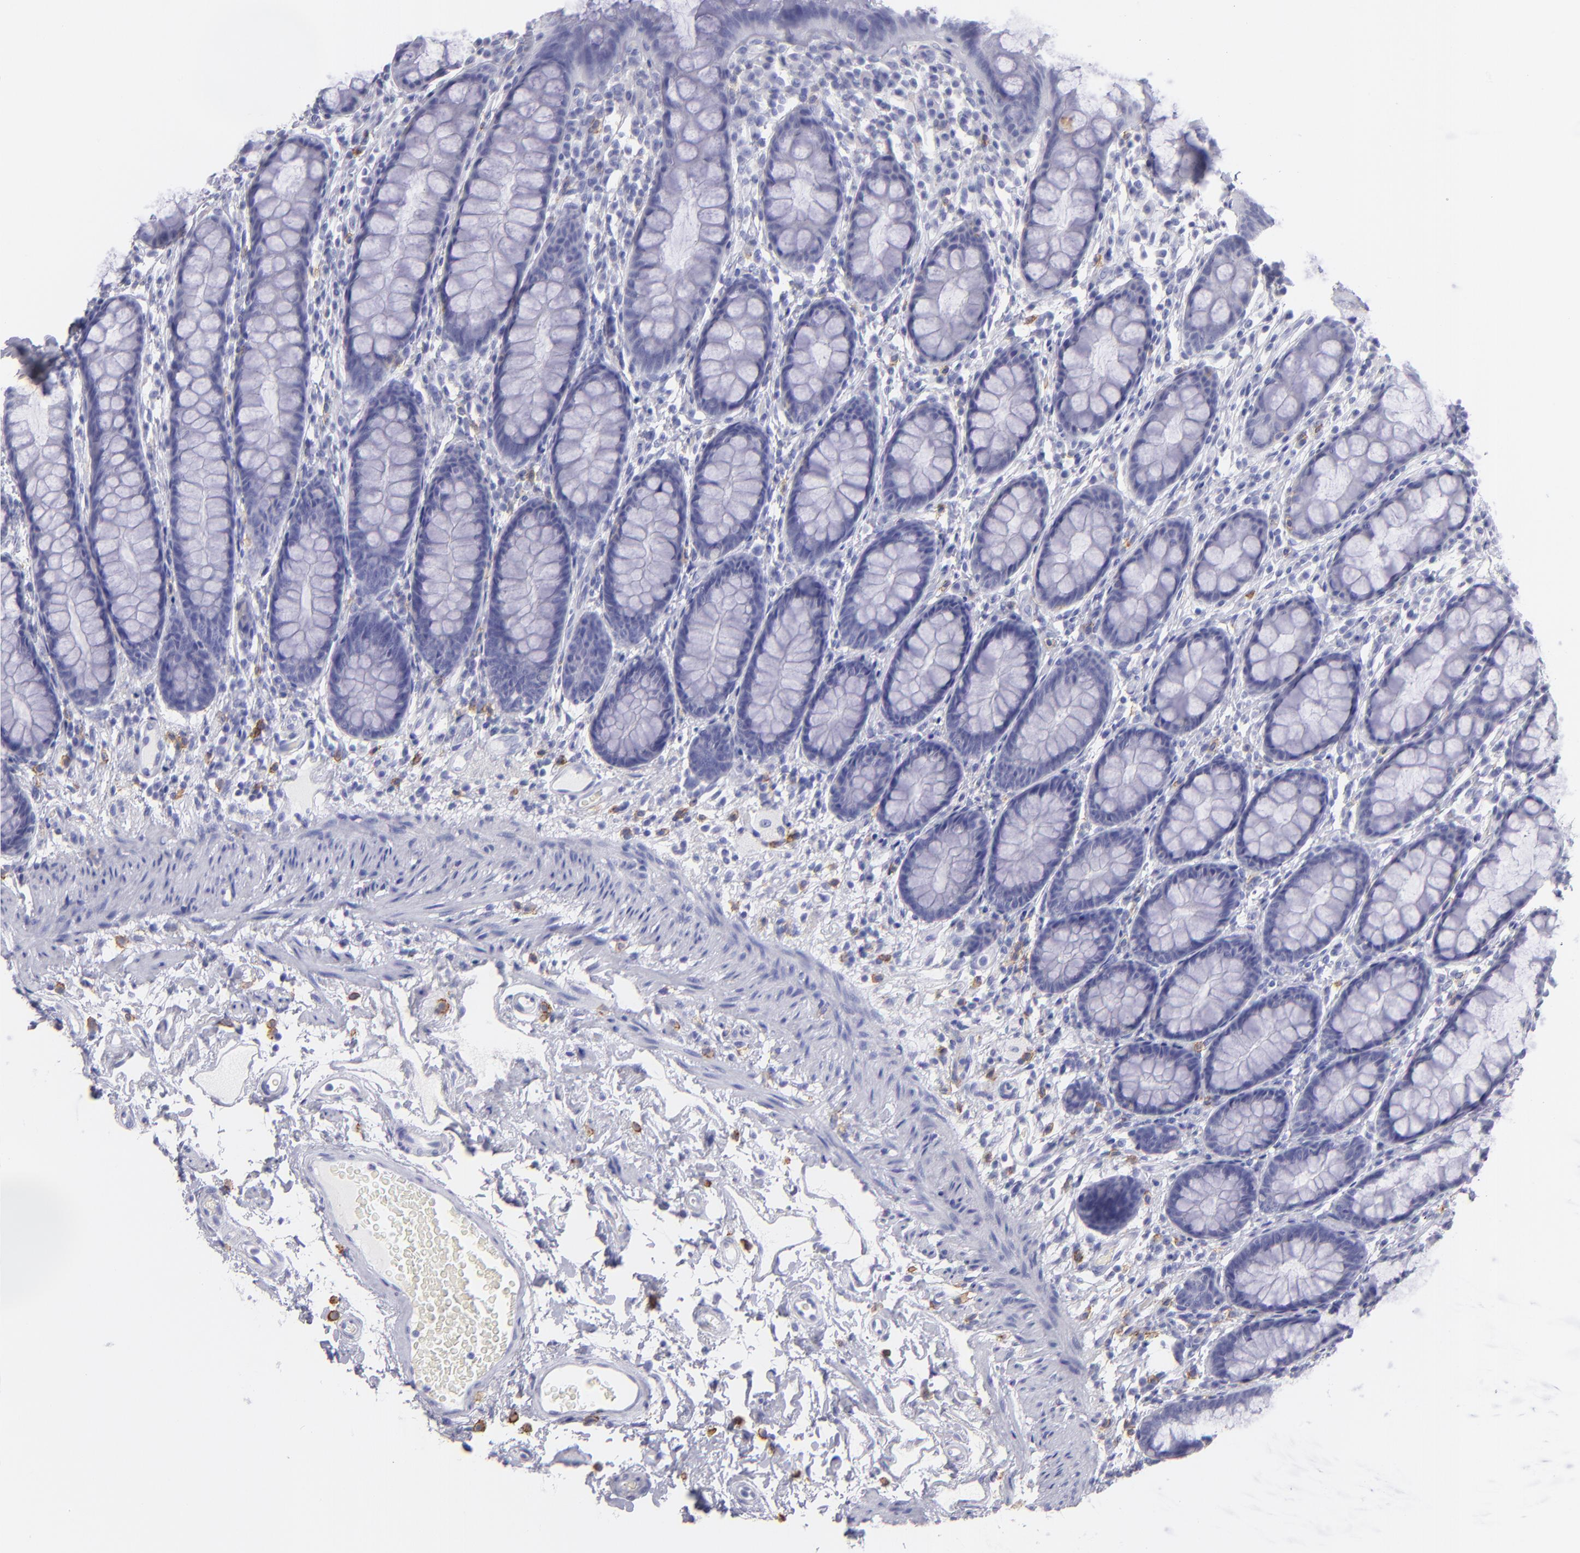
{"staining": {"intensity": "negative", "quantity": "none", "location": "none"}, "tissue": "rectum", "cell_type": "Glandular cells", "image_type": "normal", "snomed": [{"axis": "morphology", "description": "Normal tissue, NOS"}, {"axis": "topography", "description": "Rectum"}], "caption": "IHC of normal human rectum demonstrates no expression in glandular cells. (Brightfield microscopy of DAB immunohistochemistry (IHC) at high magnification).", "gene": "CD82", "patient": {"sex": "male", "age": 92}}